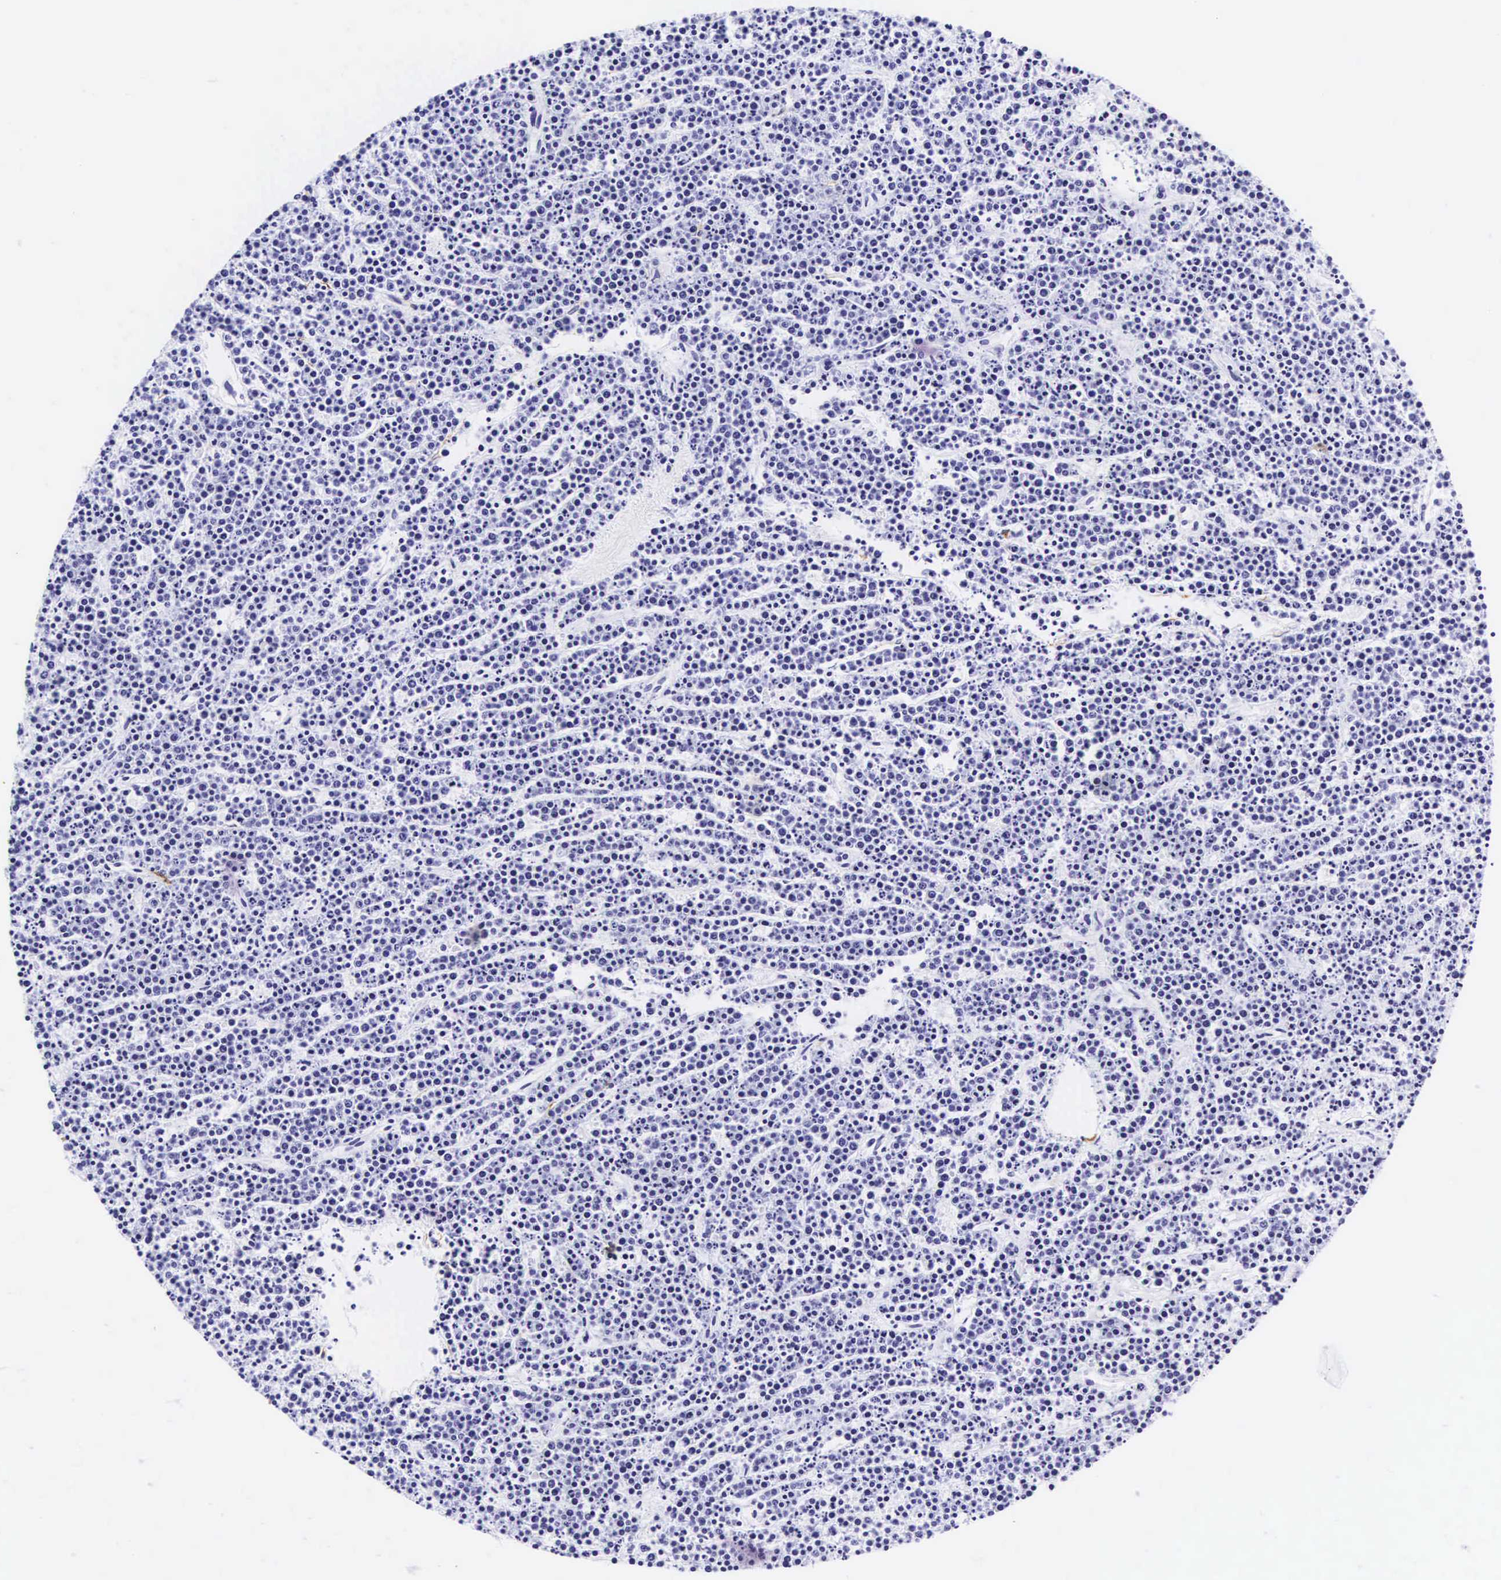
{"staining": {"intensity": "negative", "quantity": "none", "location": "none"}, "tissue": "lymphoma", "cell_type": "Tumor cells", "image_type": "cancer", "snomed": [{"axis": "morphology", "description": "Malignant lymphoma, non-Hodgkin's type, High grade"}, {"axis": "topography", "description": "Ovary"}], "caption": "High magnification brightfield microscopy of lymphoma stained with DAB (3,3'-diaminobenzidine) (brown) and counterstained with hematoxylin (blue): tumor cells show no significant expression. (IHC, brightfield microscopy, high magnification).", "gene": "KRT18", "patient": {"sex": "female", "age": 56}}